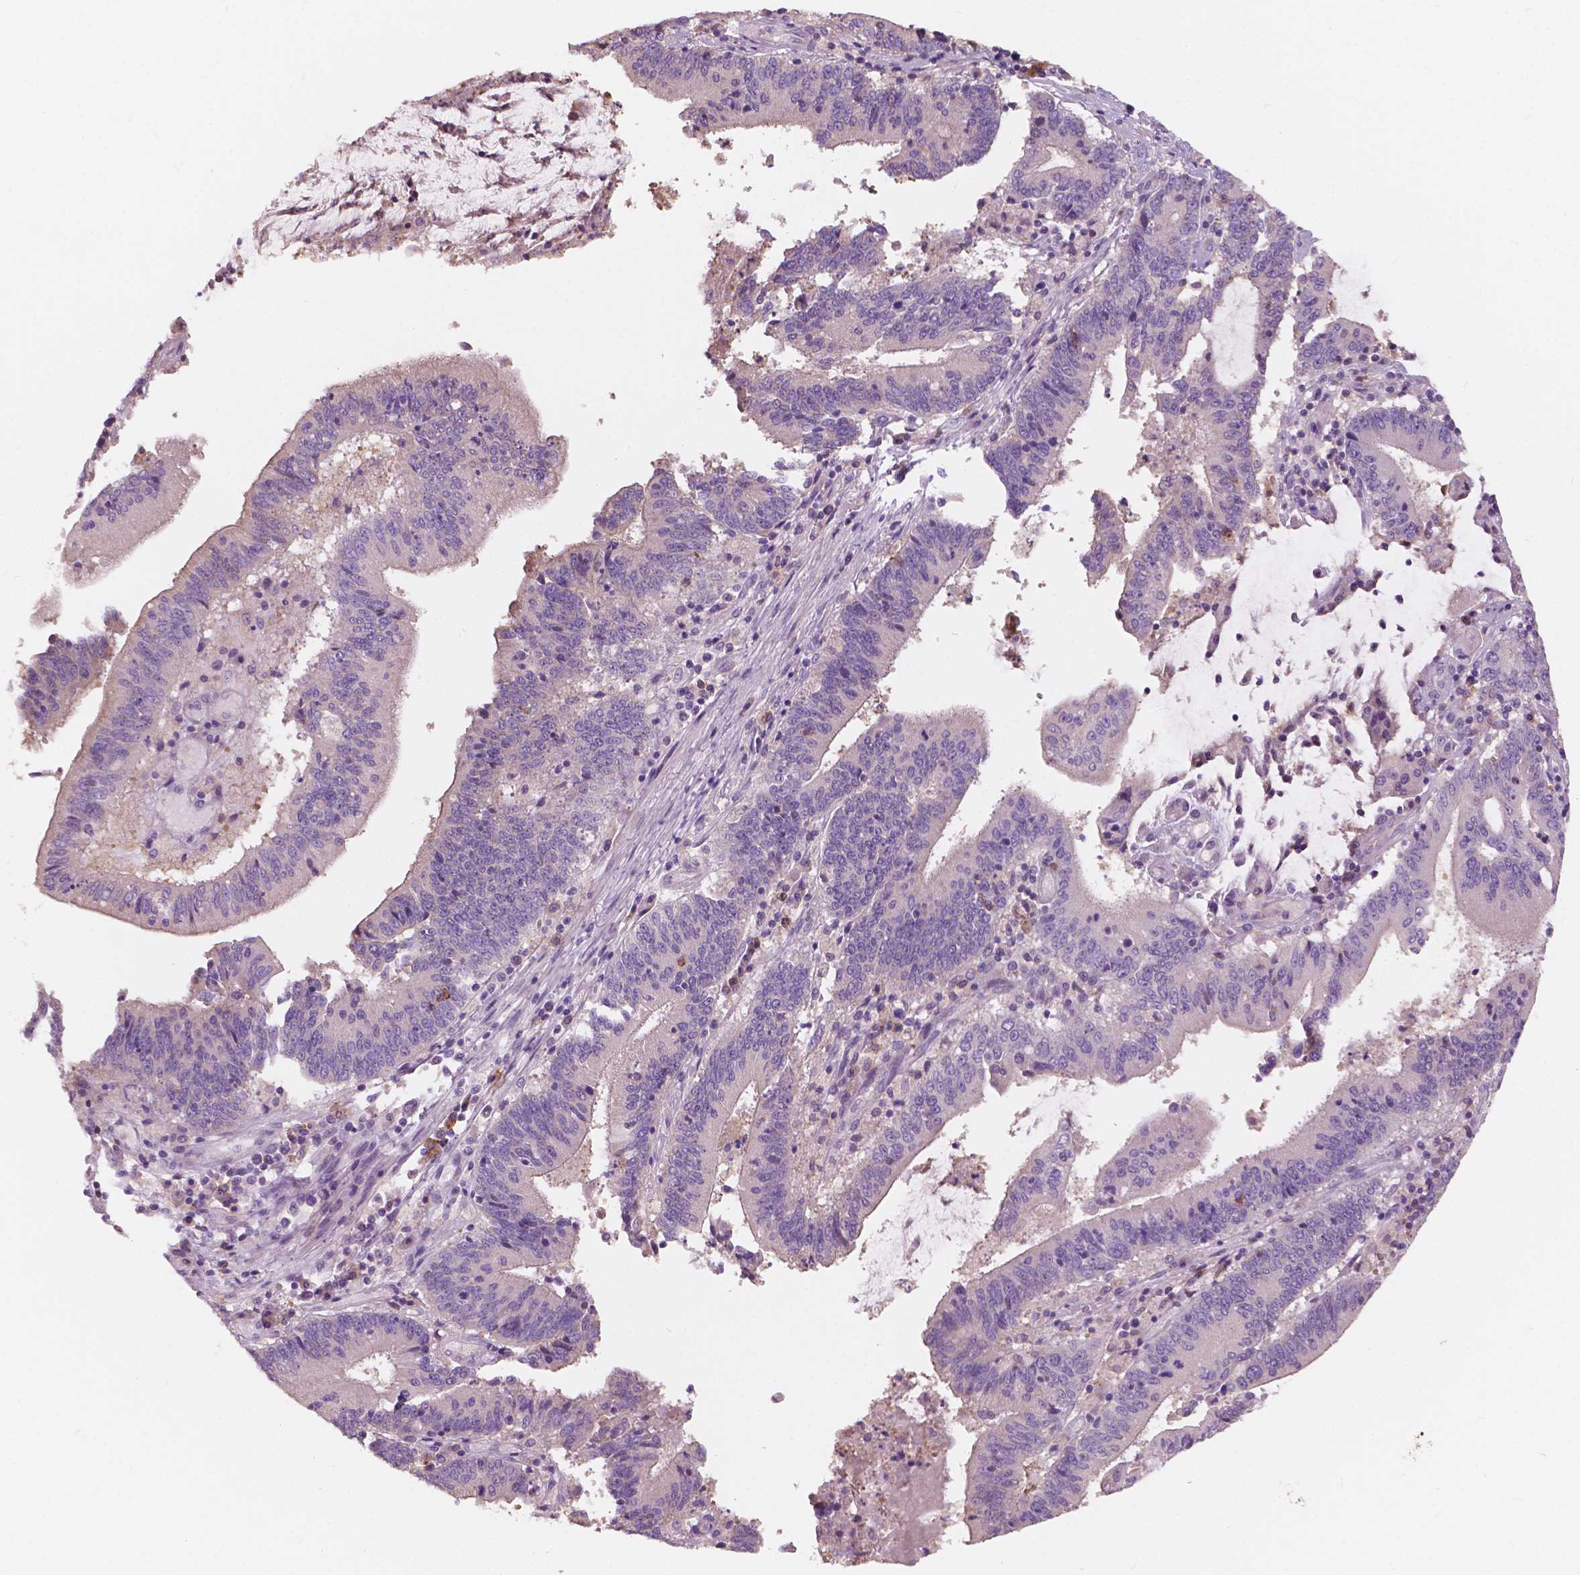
{"staining": {"intensity": "negative", "quantity": "none", "location": "none"}, "tissue": "stomach cancer", "cell_type": "Tumor cells", "image_type": "cancer", "snomed": [{"axis": "morphology", "description": "Adenocarcinoma, NOS"}, {"axis": "topography", "description": "Stomach, upper"}], "caption": "This is an IHC micrograph of human stomach adenocarcinoma. There is no positivity in tumor cells.", "gene": "SEMA4A", "patient": {"sex": "male", "age": 68}}